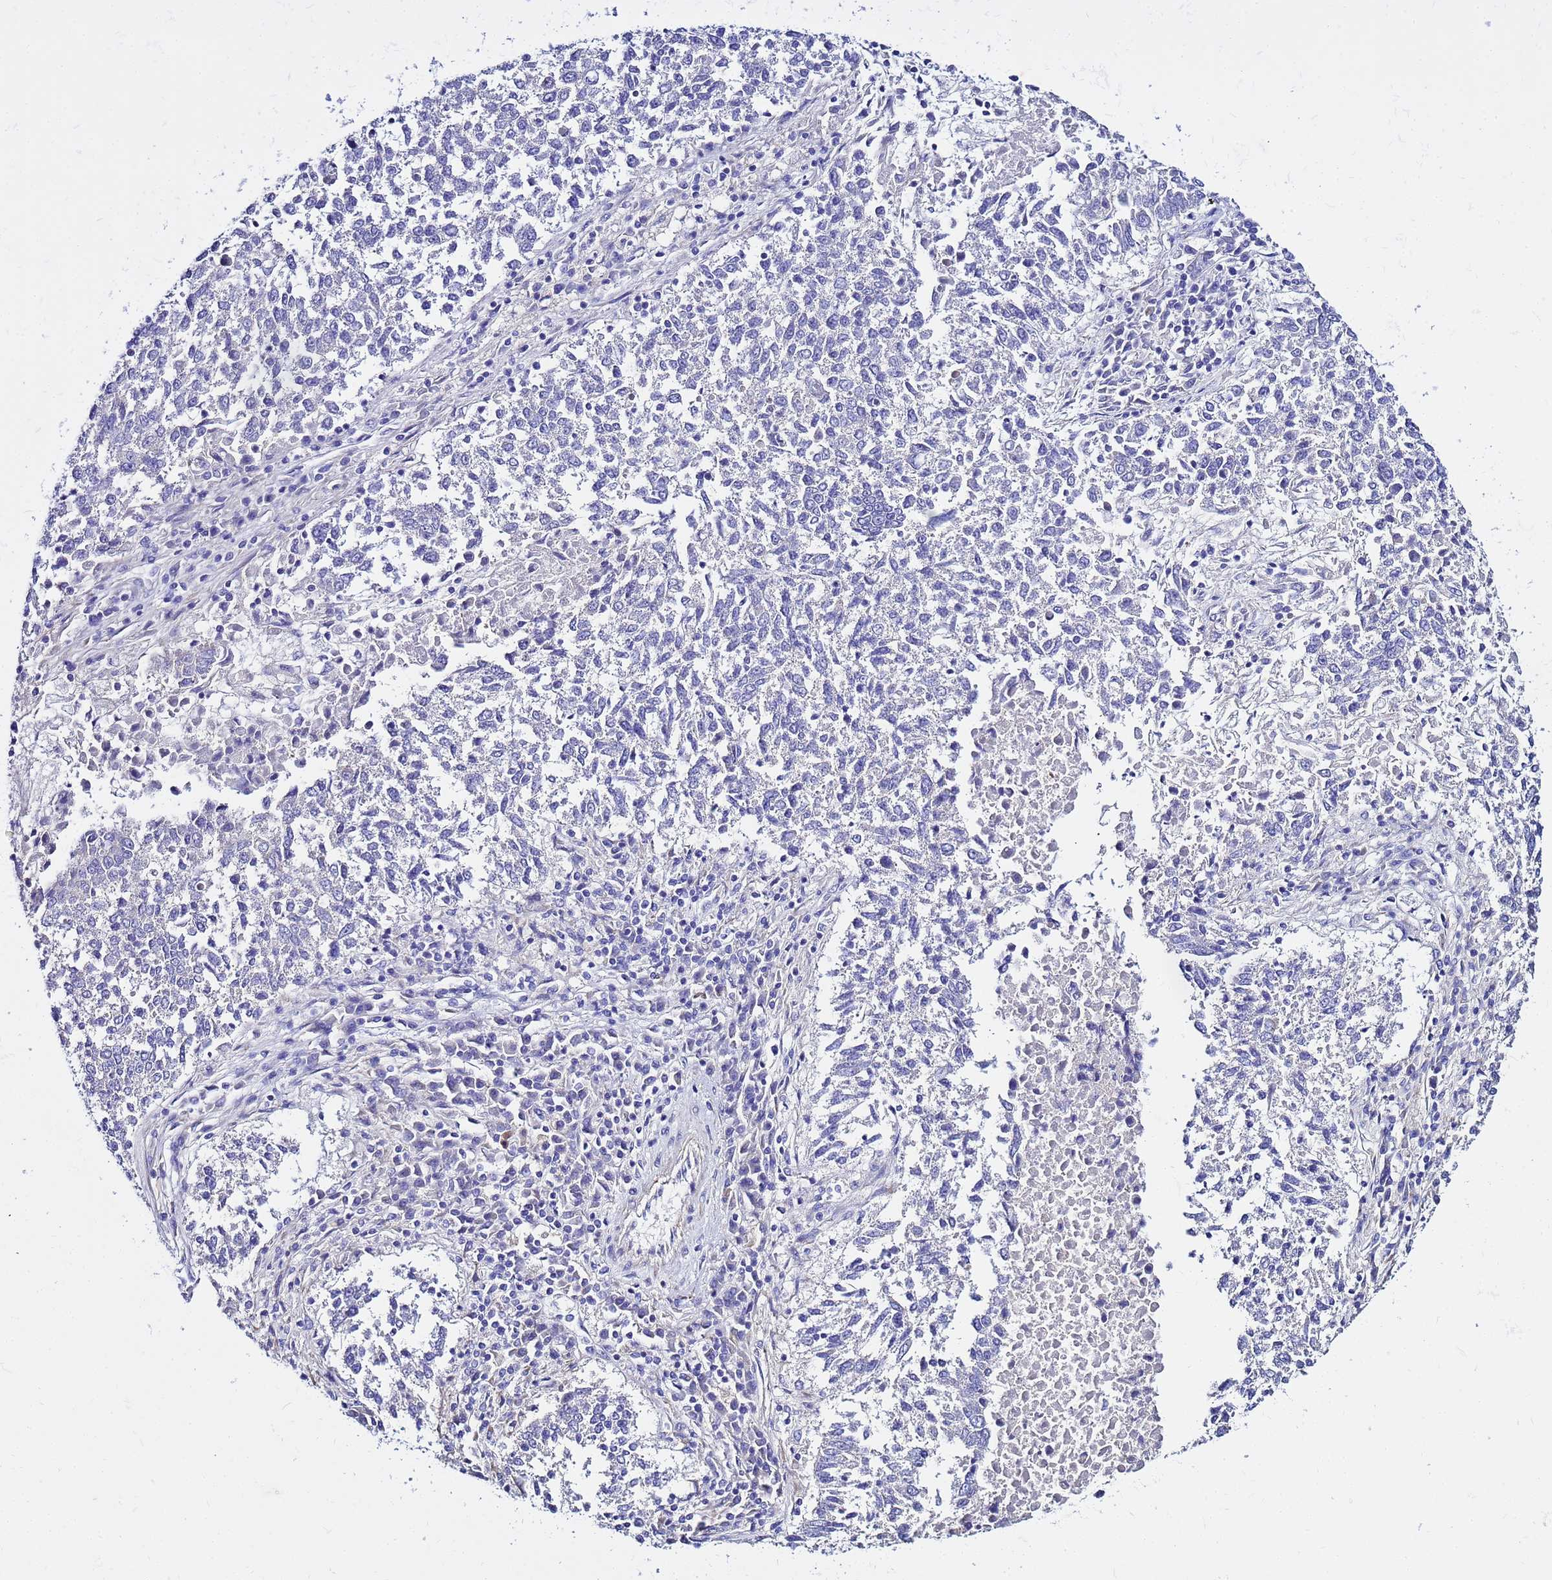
{"staining": {"intensity": "negative", "quantity": "none", "location": "none"}, "tissue": "lung cancer", "cell_type": "Tumor cells", "image_type": "cancer", "snomed": [{"axis": "morphology", "description": "Squamous cell carcinoma, NOS"}, {"axis": "topography", "description": "Lung"}], "caption": "Human squamous cell carcinoma (lung) stained for a protein using immunohistochemistry (IHC) exhibits no staining in tumor cells.", "gene": "USP18", "patient": {"sex": "male", "age": 73}}